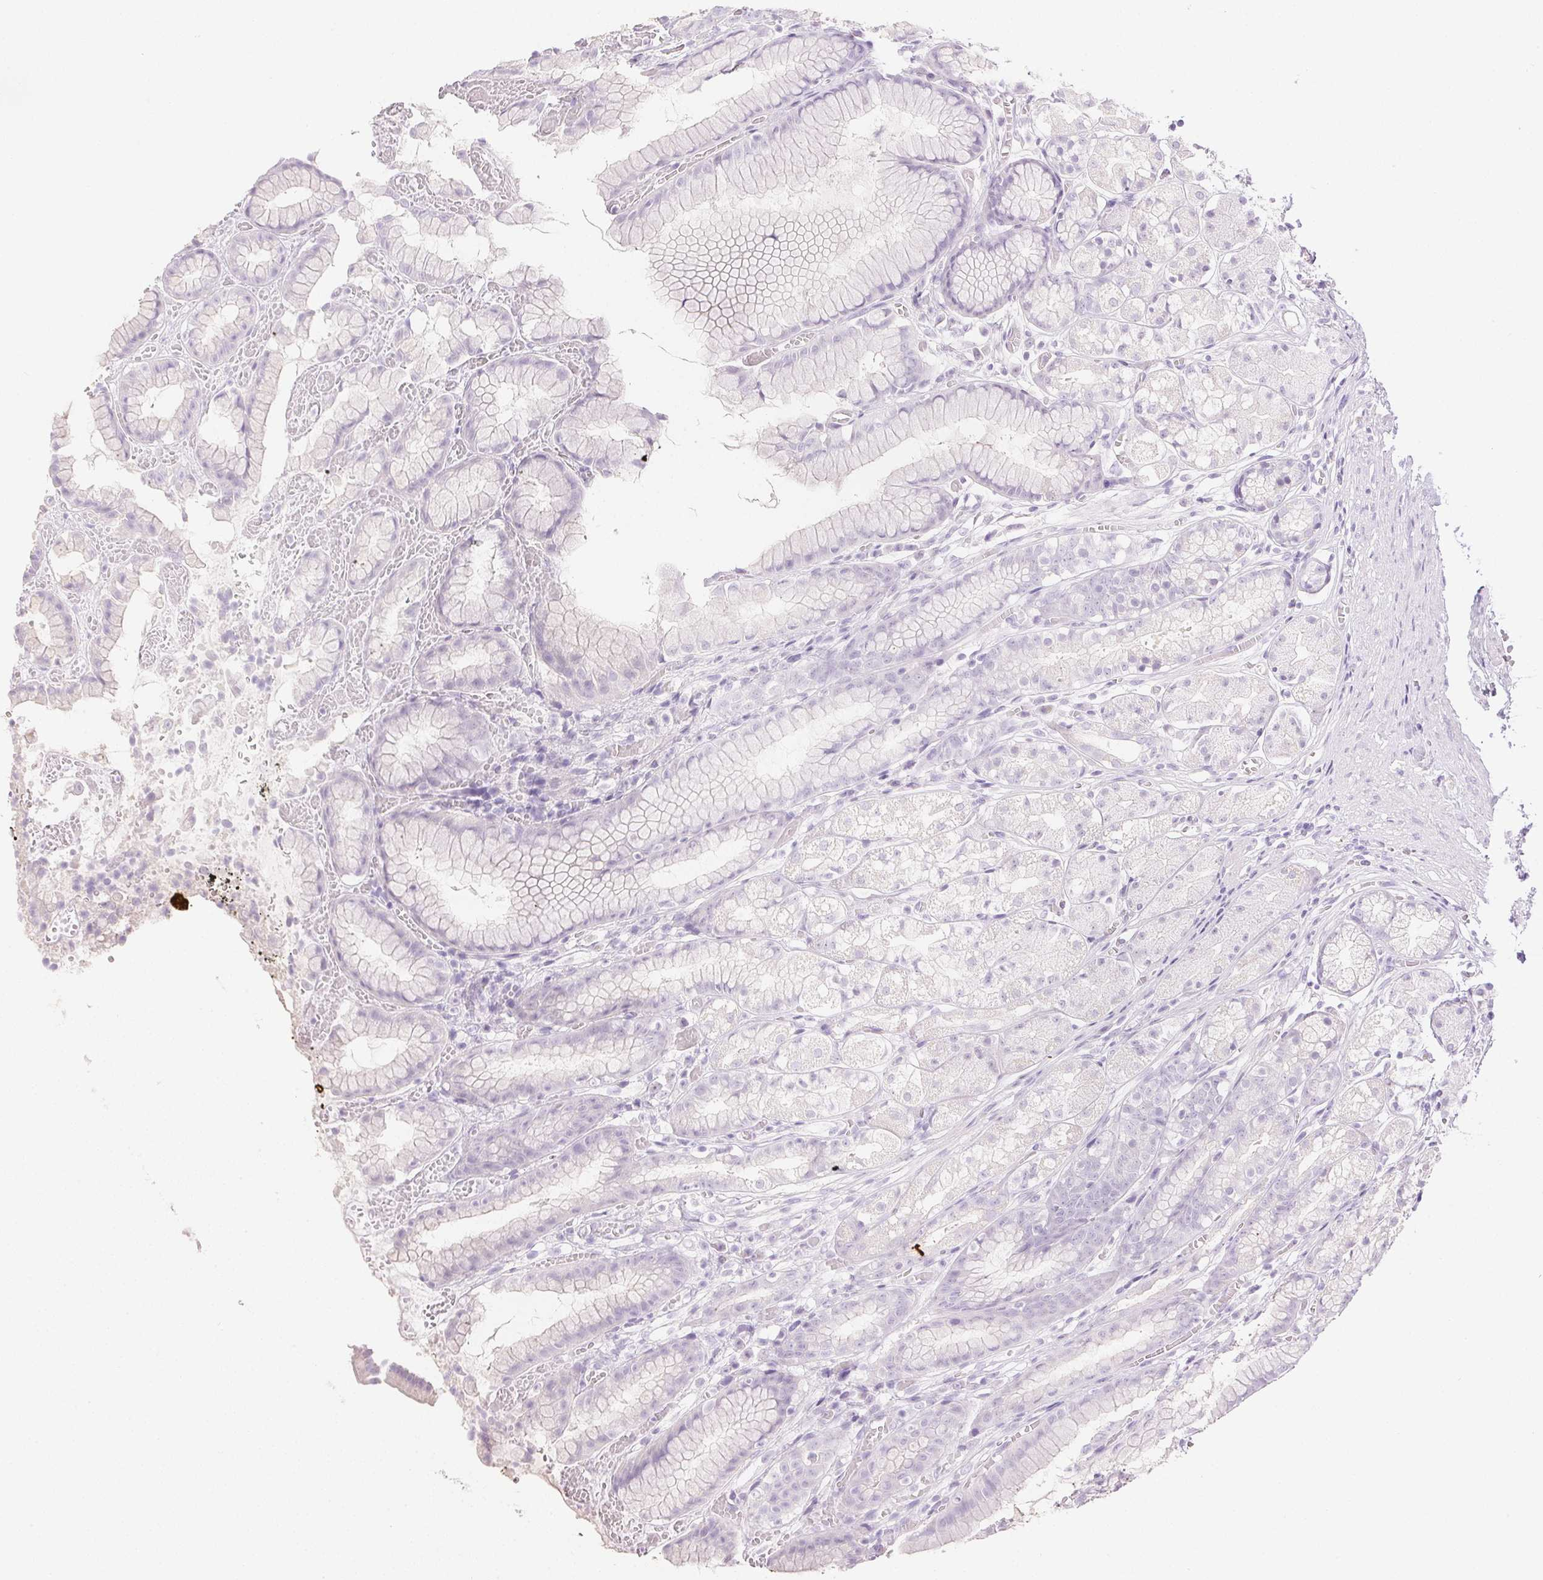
{"staining": {"intensity": "negative", "quantity": "none", "location": "none"}, "tissue": "stomach", "cell_type": "Glandular cells", "image_type": "normal", "snomed": [{"axis": "morphology", "description": "Normal tissue, NOS"}, {"axis": "topography", "description": "Smooth muscle"}, {"axis": "topography", "description": "Stomach"}], "caption": "Immunohistochemistry (IHC) histopathology image of normal human stomach stained for a protein (brown), which displays no positivity in glandular cells. Nuclei are stained in blue.", "gene": "CTRL", "patient": {"sex": "male", "age": 70}}